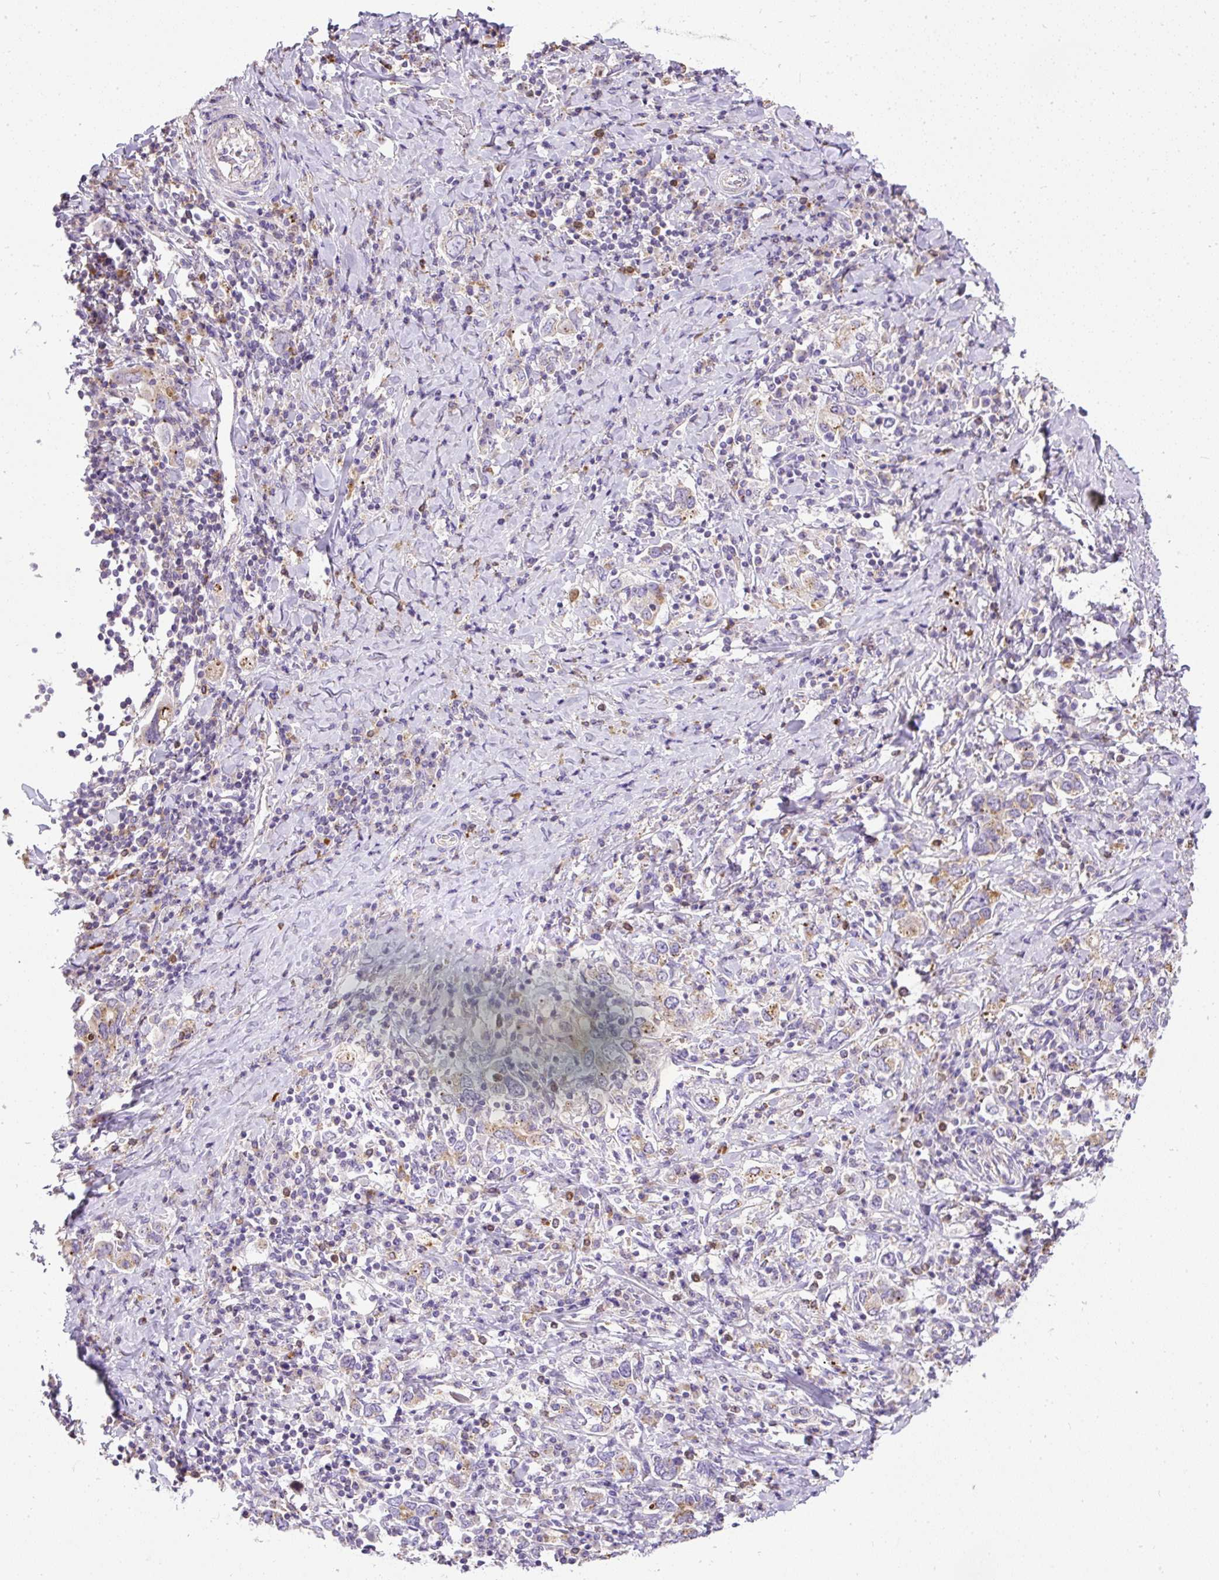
{"staining": {"intensity": "moderate", "quantity": "<25%", "location": "cytoplasmic/membranous"}, "tissue": "stomach cancer", "cell_type": "Tumor cells", "image_type": "cancer", "snomed": [{"axis": "morphology", "description": "Adenocarcinoma, NOS"}, {"axis": "topography", "description": "Stomach, upper"}, {"axis": "topography", "description": "Stomach"}], "caption": "Immunohistochemical staining of human stomach cancer exhibits low levels of moderate cytoplasmic/membranous staining in approximately <25% of tumor cells. The staining was performed using DAB (3,3'-diaminobenzidine), with brown indicating positive protein expression. Nuclei are stained blue with hematoxylin.", "gene": "CFAP47", "patient": {"sex": "male", "age": 62}}